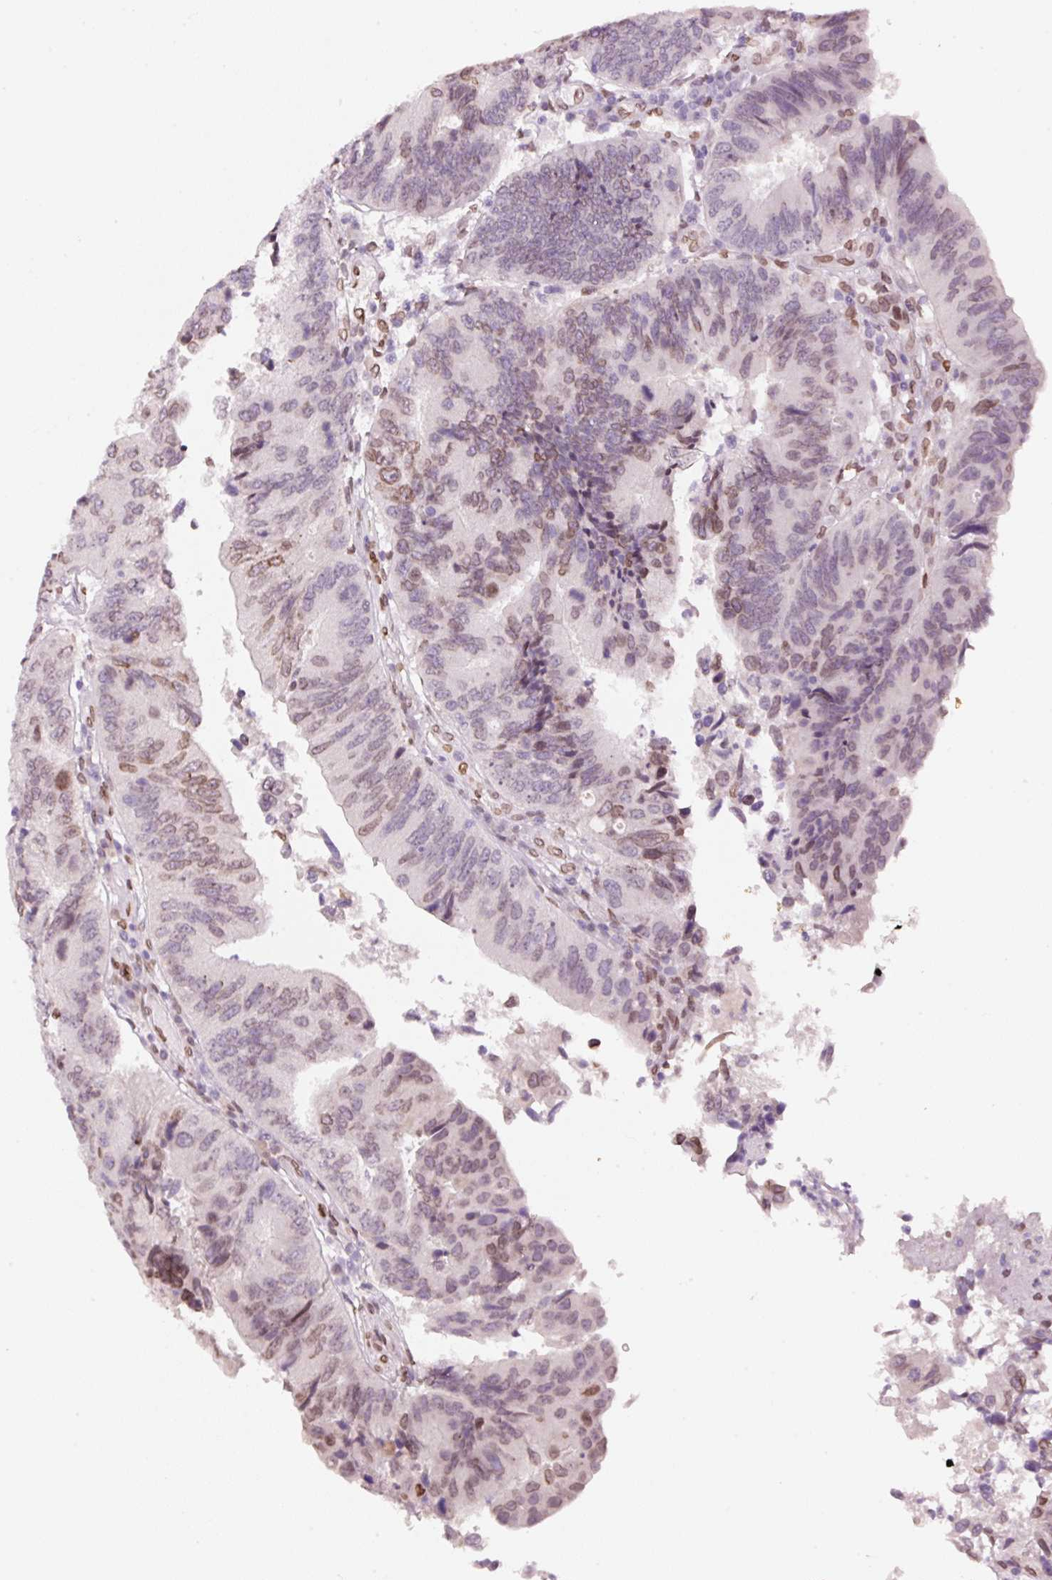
{"staining": {"intensity": "moderate", "quantity": "25%-75%", "location": "cytoplasmic/membranous,nuclear"}, "tissue": "colorectal cancer", "cell_type": "Tumor cells", "image_type": "cancer", "snomed": [{"axis": "morphology", "description": "Adenocarcinoma, NOS"}, {"axis": "topography", "description": "Colon"}], "caption": "This is a micrograph of IHC staining of adenocarcinoma (colorectal), which shows moderate positivity in the cytoplasmic/membranous and nuclear of tumor cells.", "gene": "ZNF224", "patient": {"sex": "female", "age": 67}}